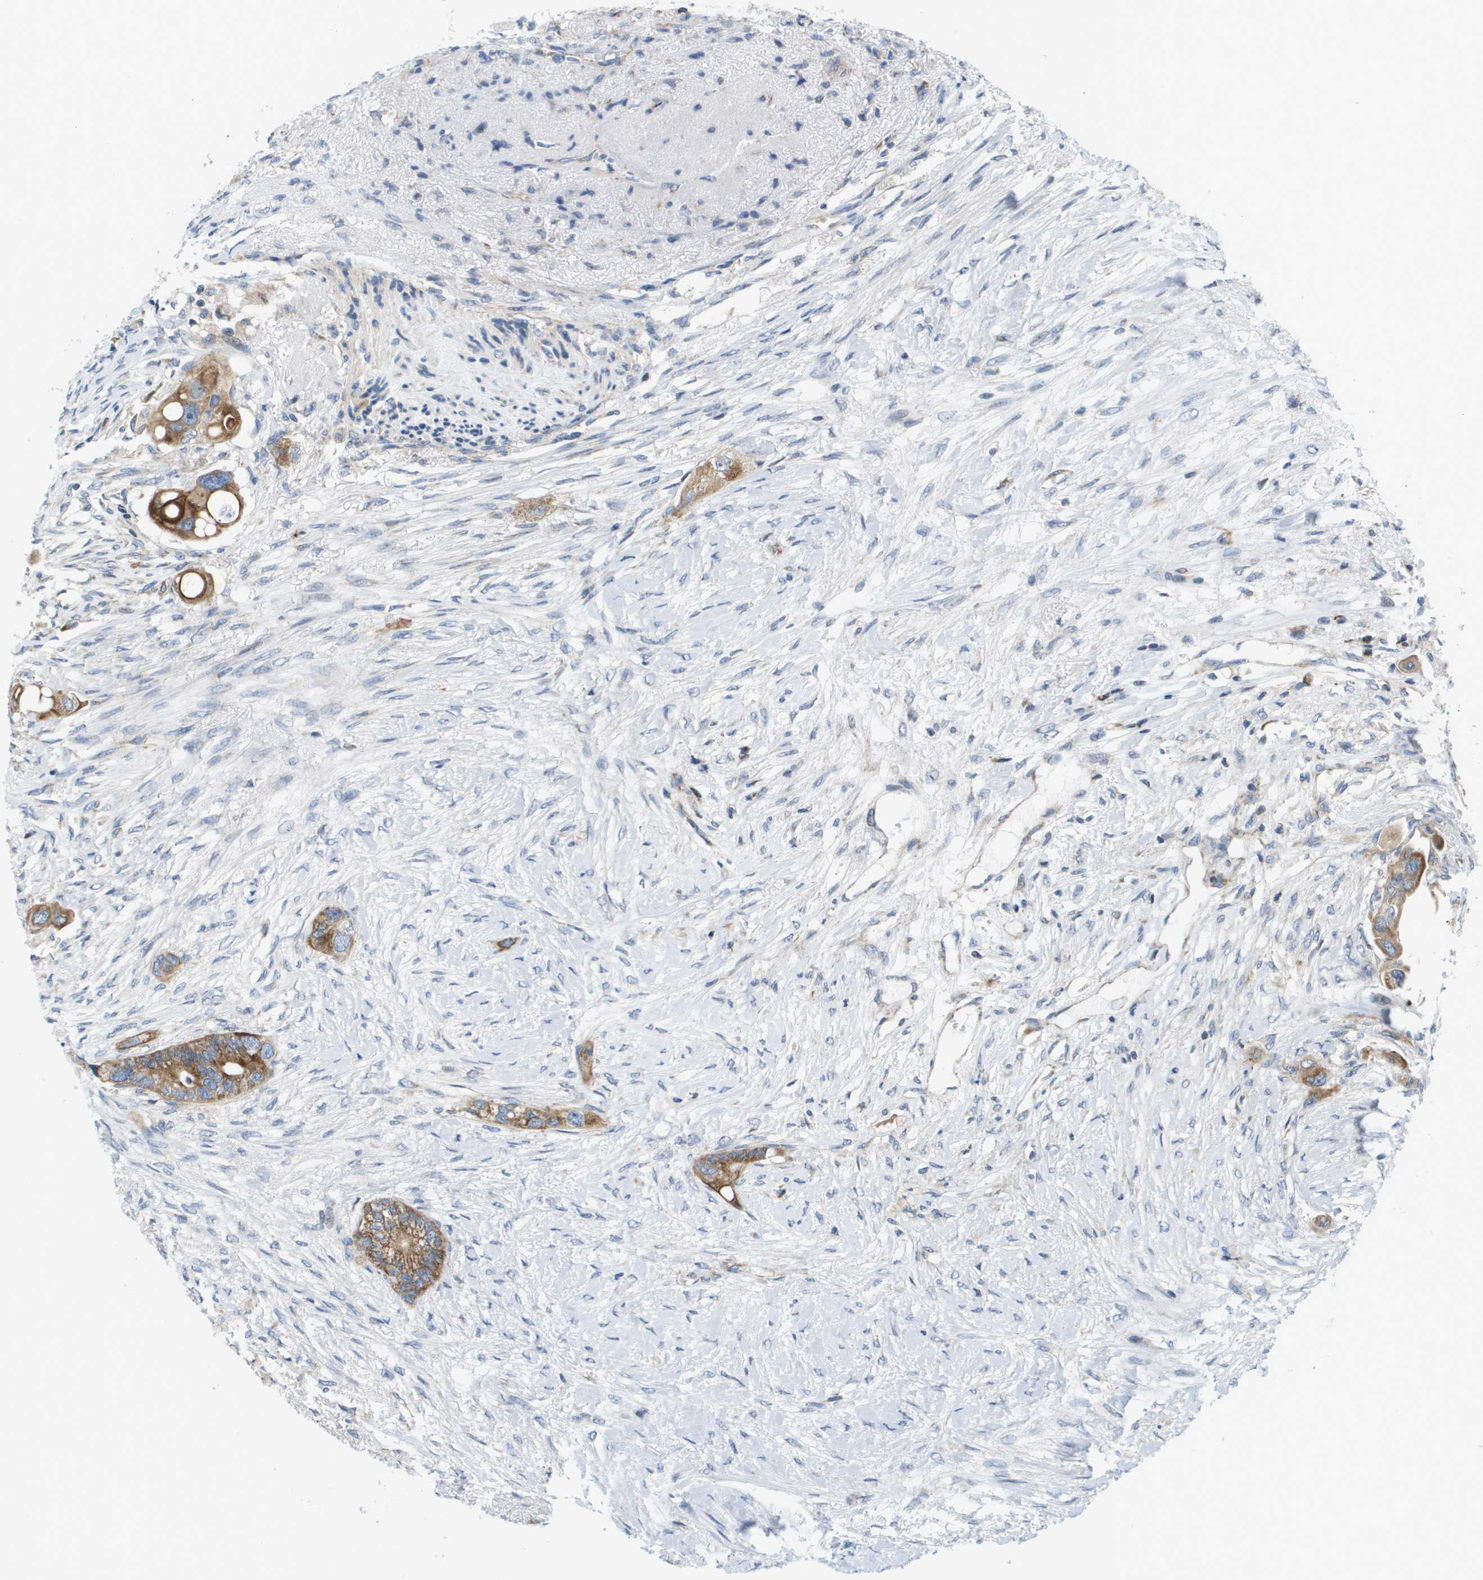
{"staining": {"intensity": "moderate", "quantity": ">75%", "location": "cytoplasmic/membranous"}, "tissue": "colorectal cancer", "cell_type": "Tumor cells", "image_type": "cancer", "snomed": [{"axis": "morphology", "description": "Adenocarcinoma, NOS"}, {"axis": "topography", "description": "Colon"}], "caption": "A high-resolution histopathology image shows immunohistochemistry (IHC) staining of colorectal adenocarcinoma, which exhibits moderate cytoplasmic/membranous expression in approximately >75% of tumor cells.", "gene": "KRT23", "patient": {"sex": "female", "age": 57}}